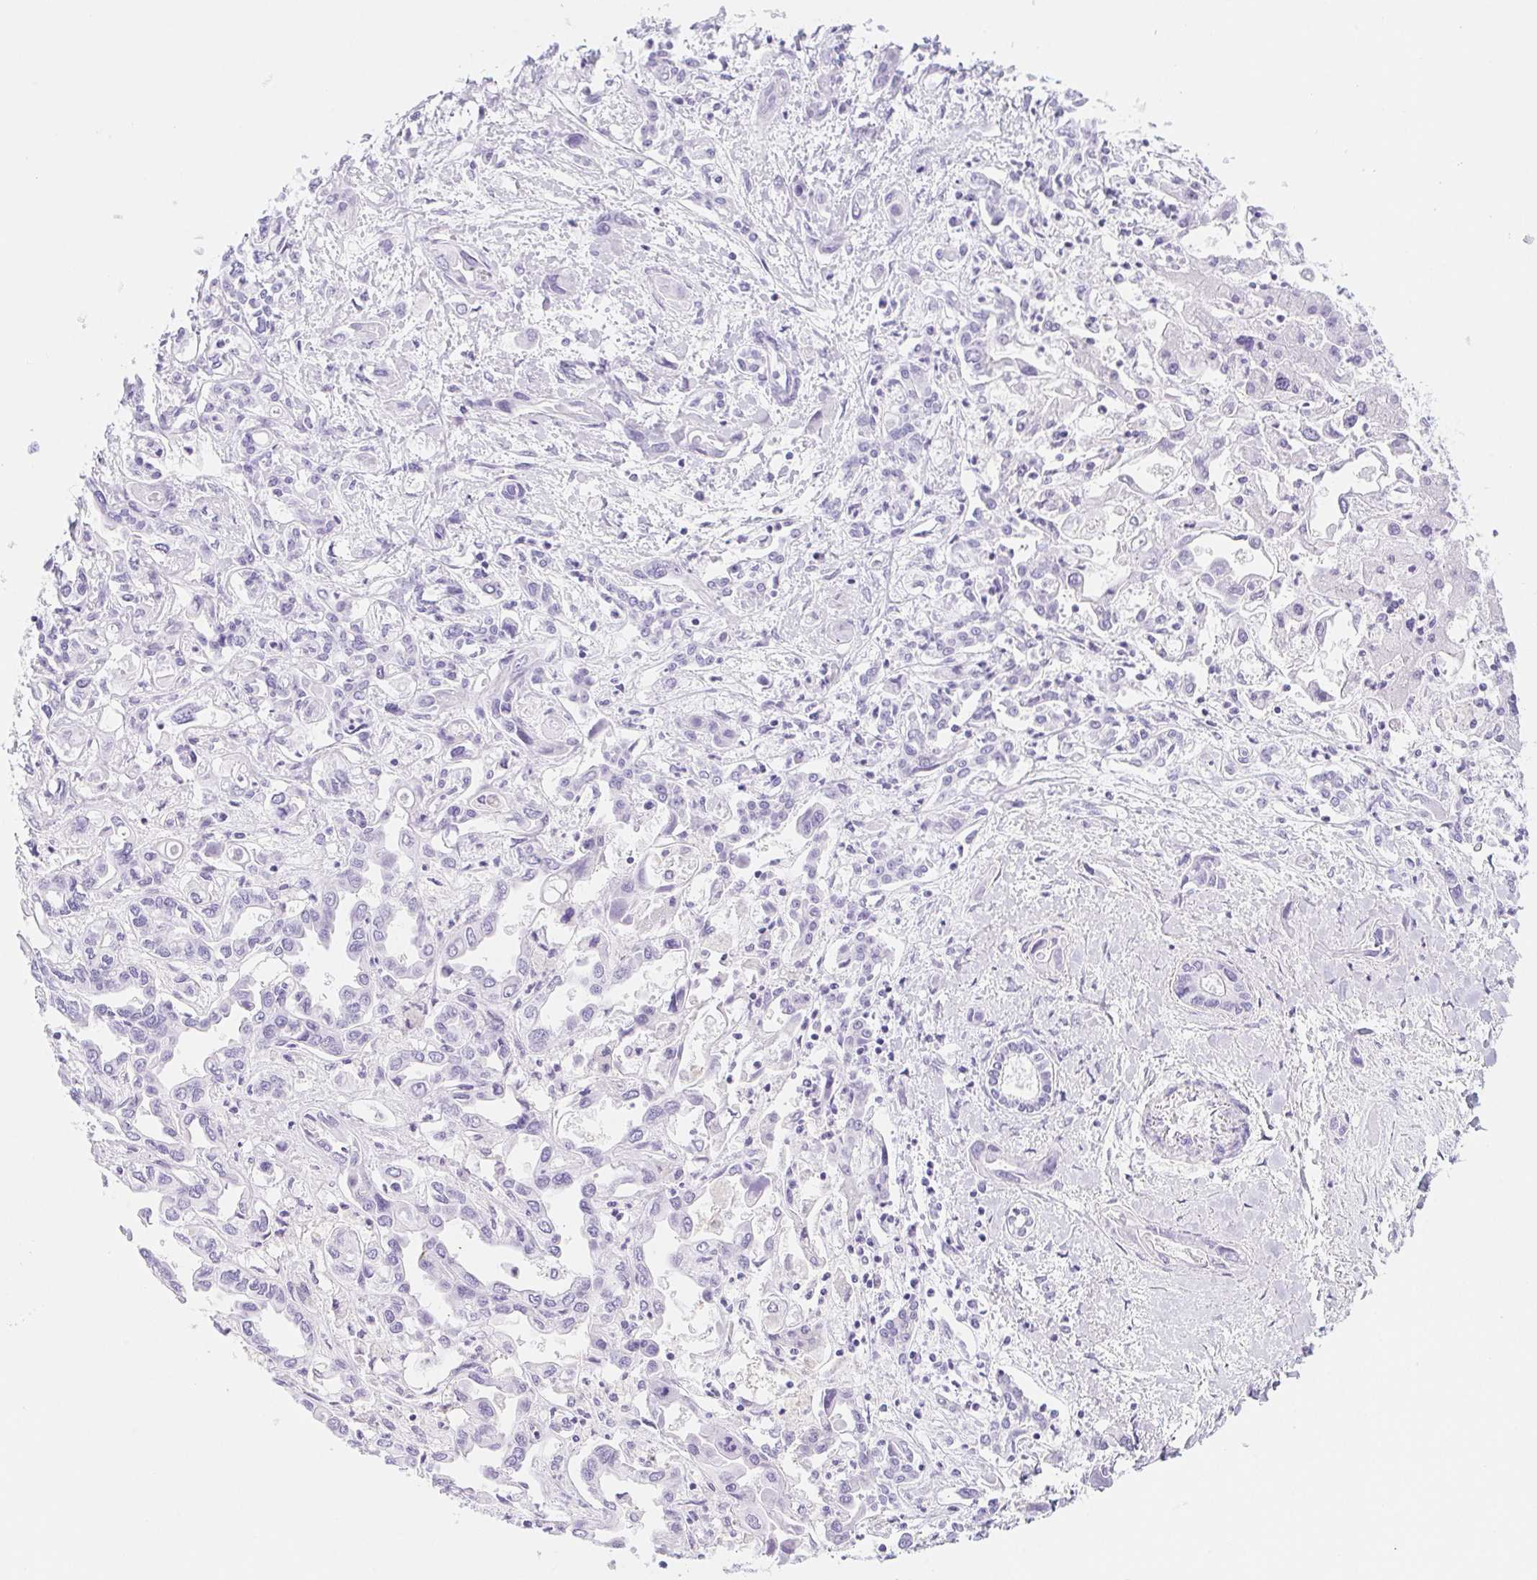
{"staining": {"intensity": "negative", "quantity": "none", "location": "none"}, "tissue": "liver cancer", "cell_type": "Tumor cells", "image_type": "cancer", "snomed": [{"axis": "morphology", "description": "Cholangiocarcinoma"}, {"axis": "topography", "description": "Liver"}], "caption": "Human liver cholangiocarcinoma stained for a protein using IHC reveals no staining in tumor cells.", "gene": "DYNC2LI1", "patient": {"sex": "female", "age": 64}}